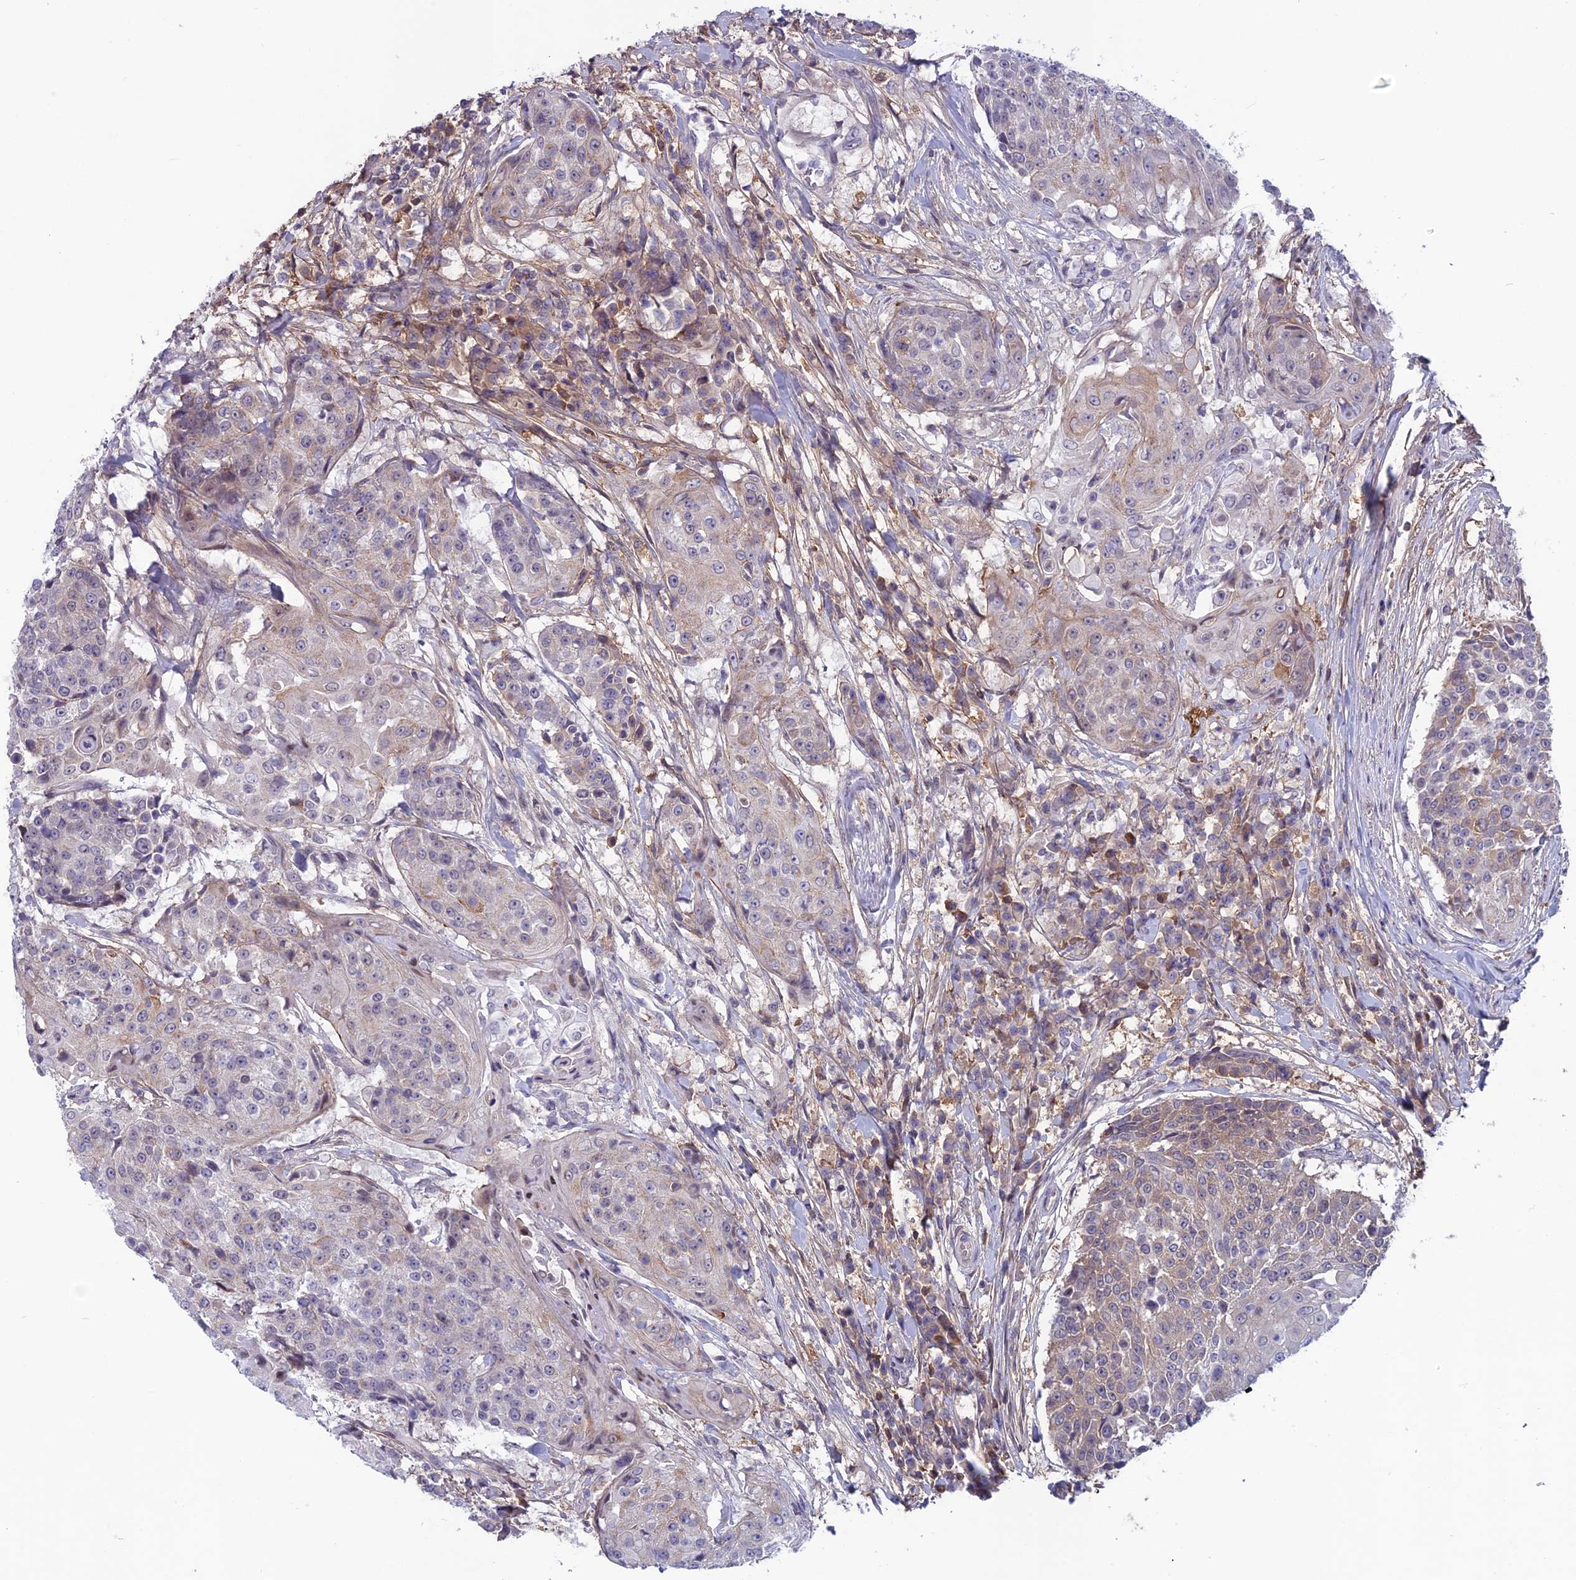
{"staining": {"intensity": "weak", "quantity": "<25%", "location": "cytoplasmic/membranous"}, "tissue": "urothelial cancer", "cell_type": "Tumor cells", "image_type": "cancer", "snomed": [{"axis": "morphology", "description": "Urothelial carcinoma, High grade"}, {"axis": "topography", "description": "Urinary bladder"}], "caption": "Immunohistochemistry (IHC) photomicrograph of neoplastic tissue: urothelial carcinoma (high-grade) stained with DAB demonstrates no significant protein staining in tumor cells.", "gene": "FKBPL", "patient": {"sex": "female", "age": 63}}